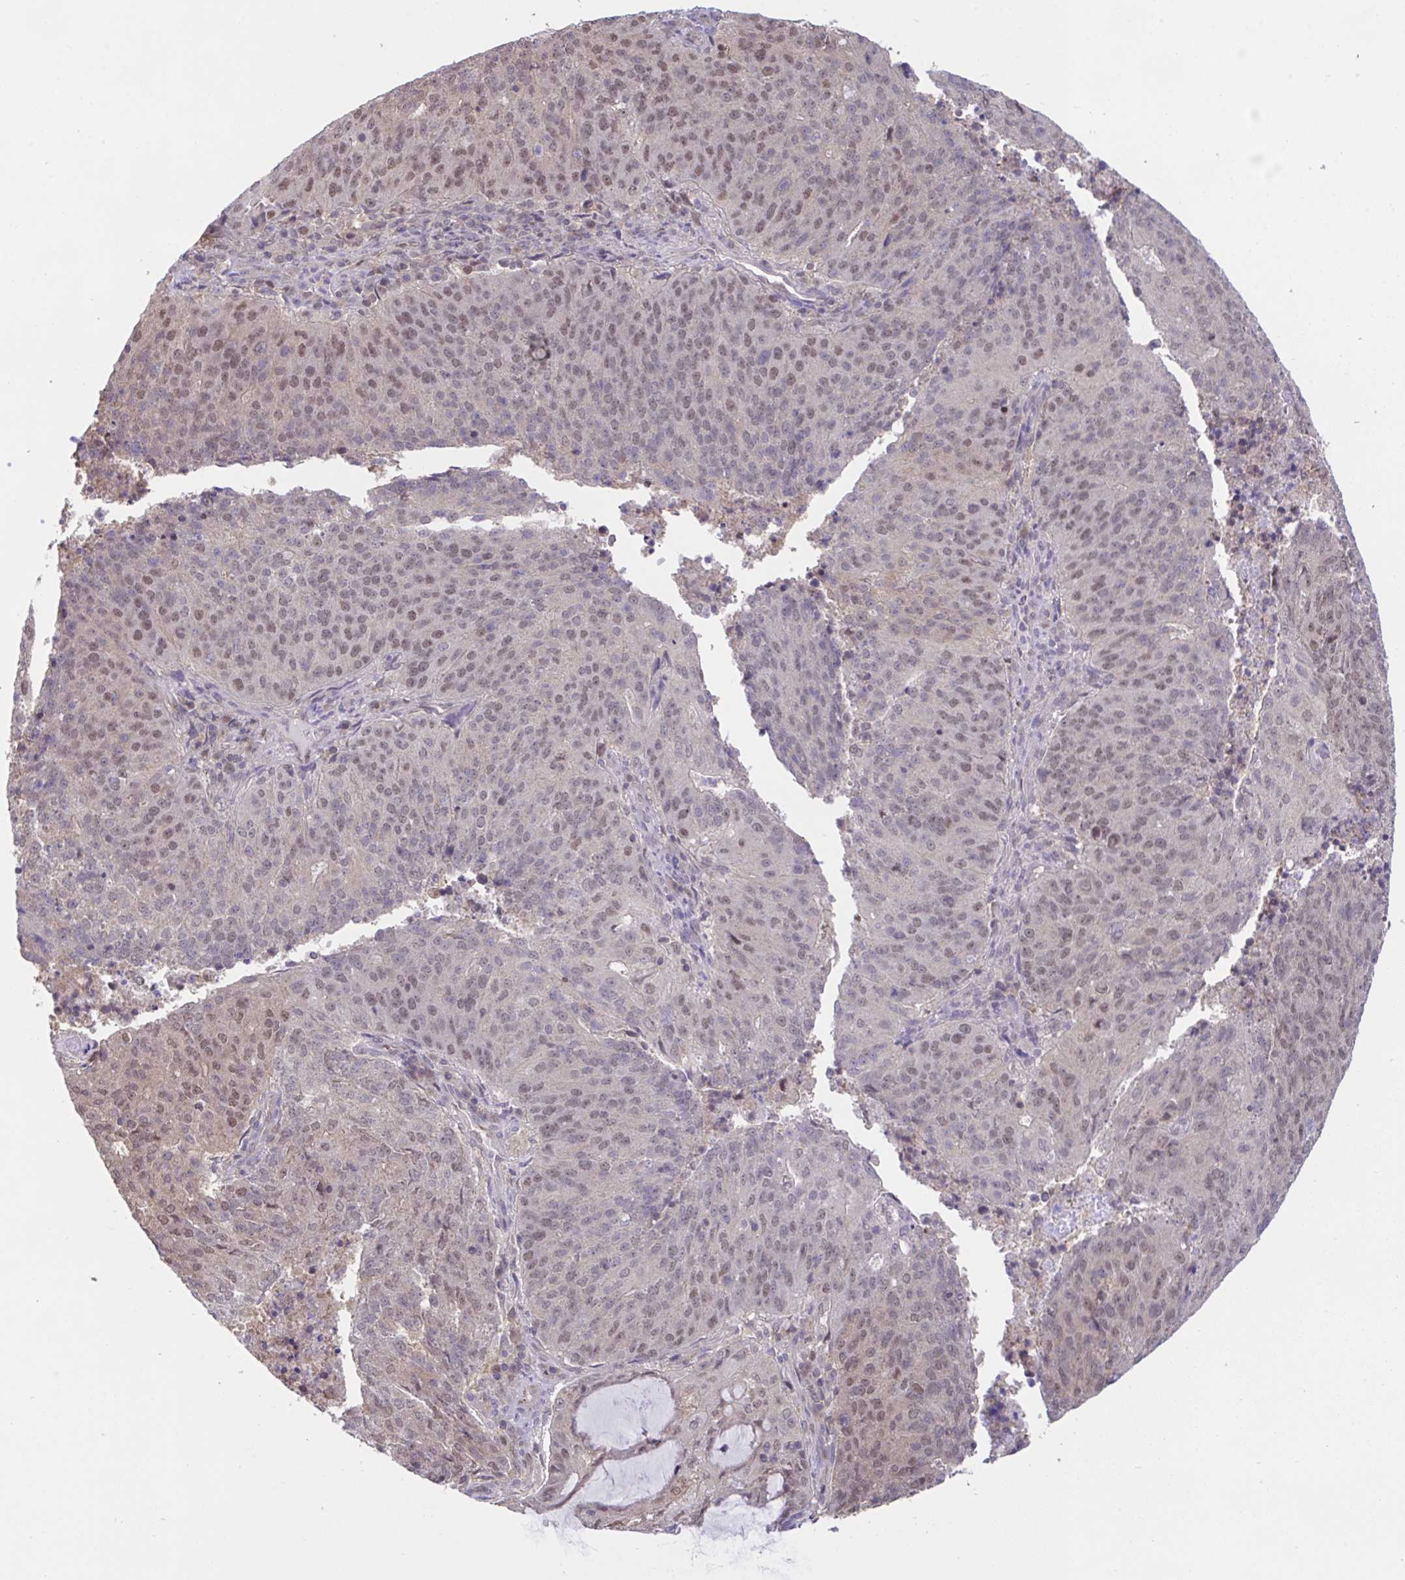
{"staining": {"intensity": "moderate", "quantity": "25%-75%", "location": "nuclear"}, "tissue": "endometrial cancer", "cell_type": "Tumor cells", "image_type": "cancer", "snomed": [{"axis": "morphology", "description": "Adenocarcinoma, NOS"}, {"axis": "topography", "description": "Endometrium"}], "caption": "Immunohistochemistry (DAB) staining of adenocarcinoma (endometrial) shows moderate nuclear protein positivity in about 25%-75% of tumor cells.", "gene": "ZNF444", "patient": {"sex": "female", "age": 82}}